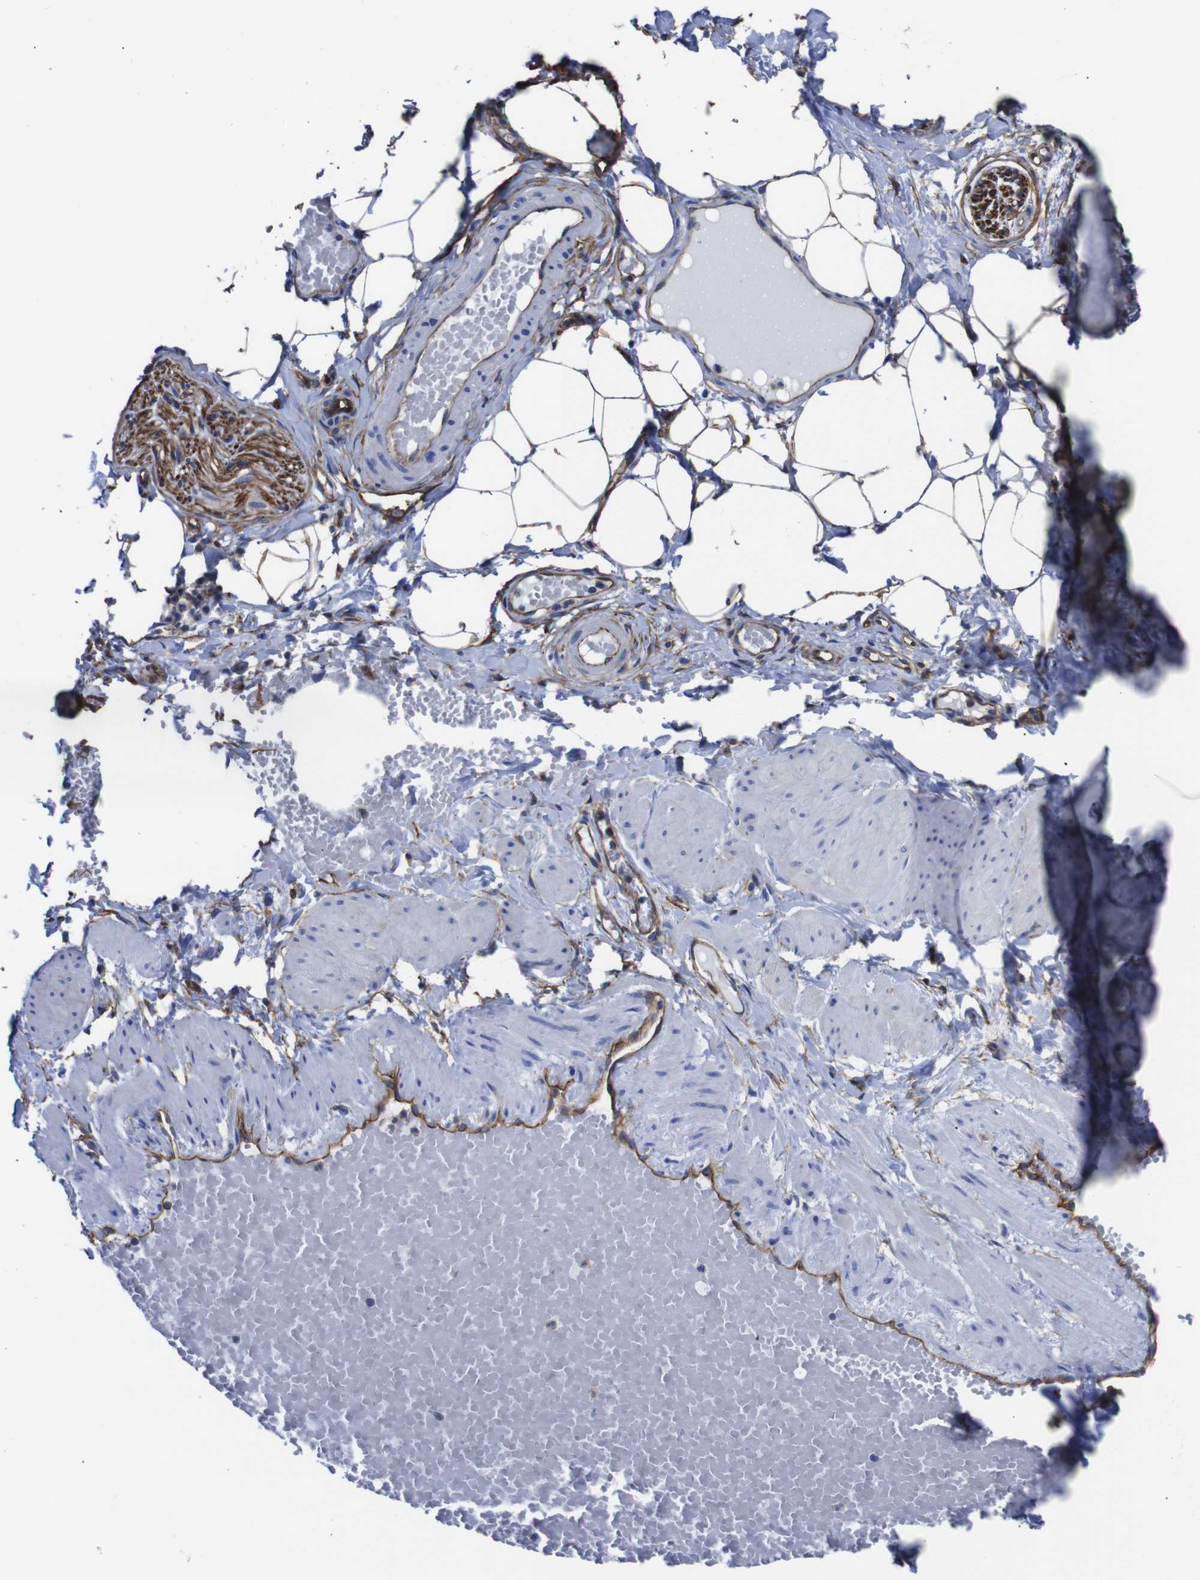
{"staining": {"intensity": "moderate", "quantity": ">75%", "location": "cytoplasmic/membranous"}, "tissue": "adipose tissue", "cell_type": "Adipocytes", "image_type": "normal", "snomed": [{"axis": "morphology", "description": "Normal tissue, NOS"}, {"axis": "topography", "description": "Soft tissue"}, {"axis": "topography", "description": "Vascular tissue"}], "caption": "IHC (DAB) staining of normal human adipose tissue displays moderate cytoplasmic/membranous protein staining in approximately >75% of adipocytes. (DAB (3,3'-diaminobenzidine) IHC with brightfield microscopy, high magnification).", "gene": "SPTBN1", "patient": {"sex": "female", "age": 35}}